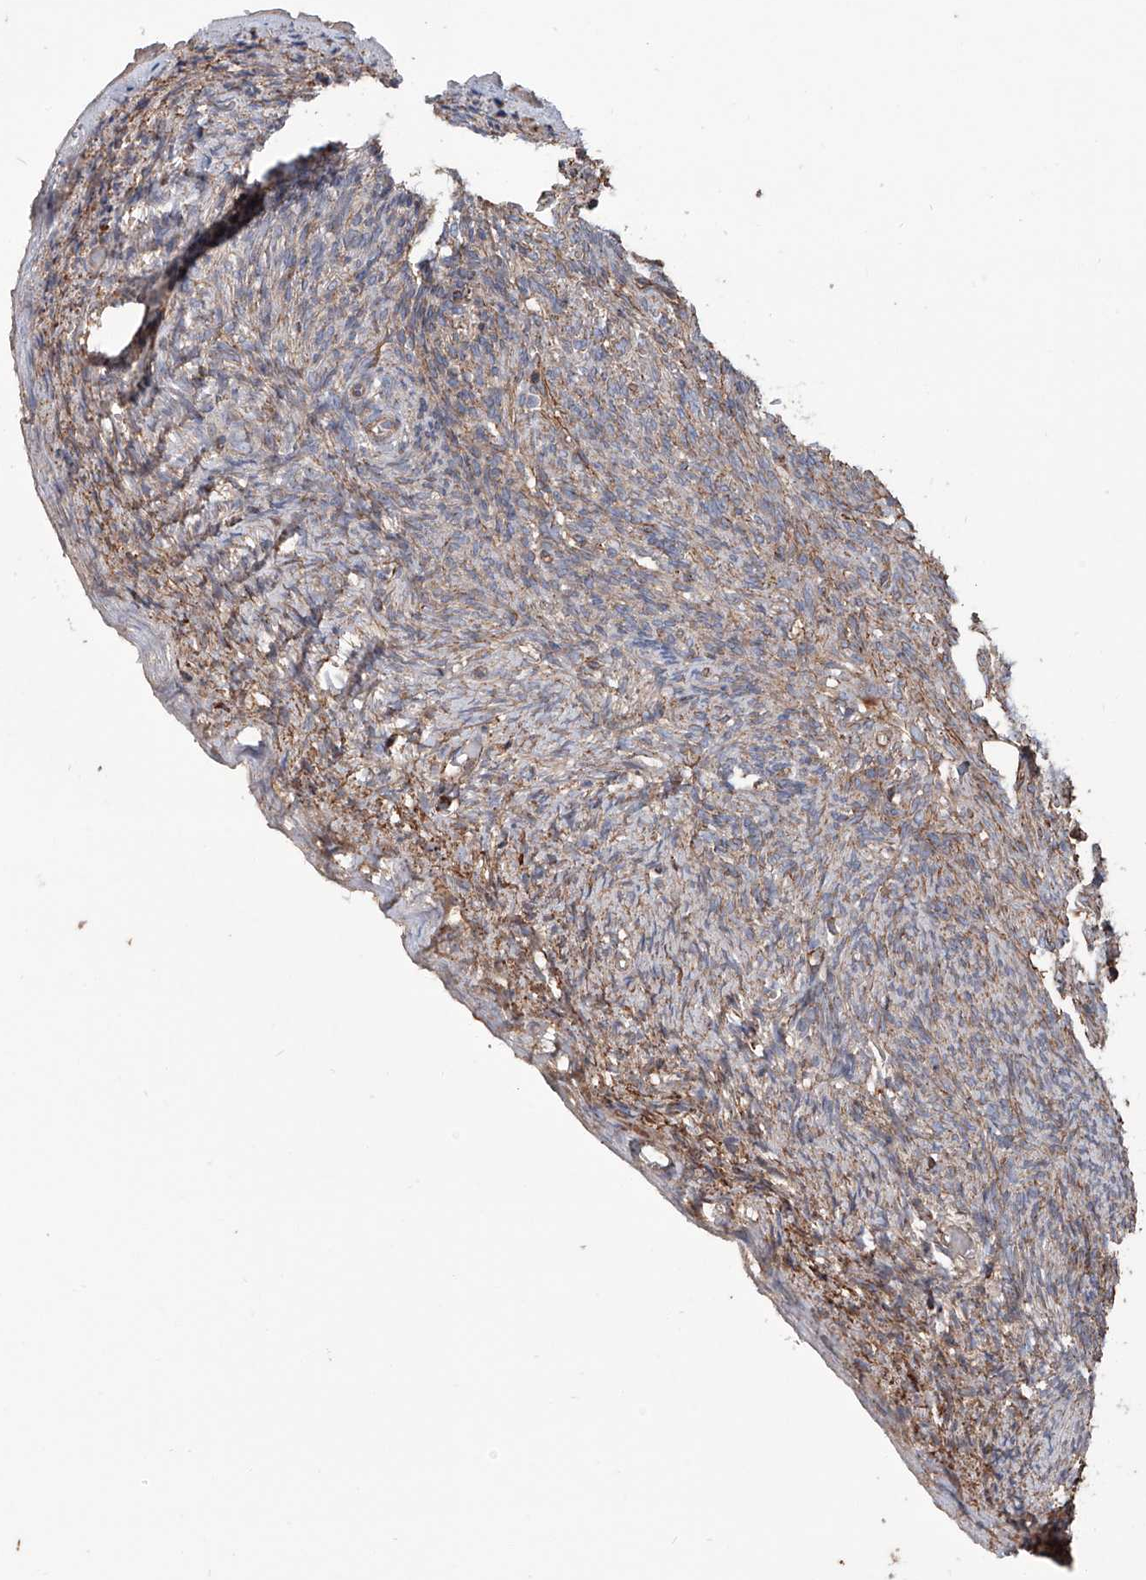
{"staining": {"intensity": "moderate", "quantity": ">75%", "location": "cytoplasmic/membranous"}, "tissue": "ovary", "cell_type": "Follicle cells", "image_type": "normal", "snomed": [{"axis": "morphology", "description": "Normal tissue, NOS"}, {"axis": "topography", "description": "Ovary"}], "caption": "Protein expression analysis of benign ovary reveals moderate cytoplasmic/membranous staining in about >75% of follicle cells.", "gene": "PIEZO2", "patient": {"sex": "female", "age": 34}}